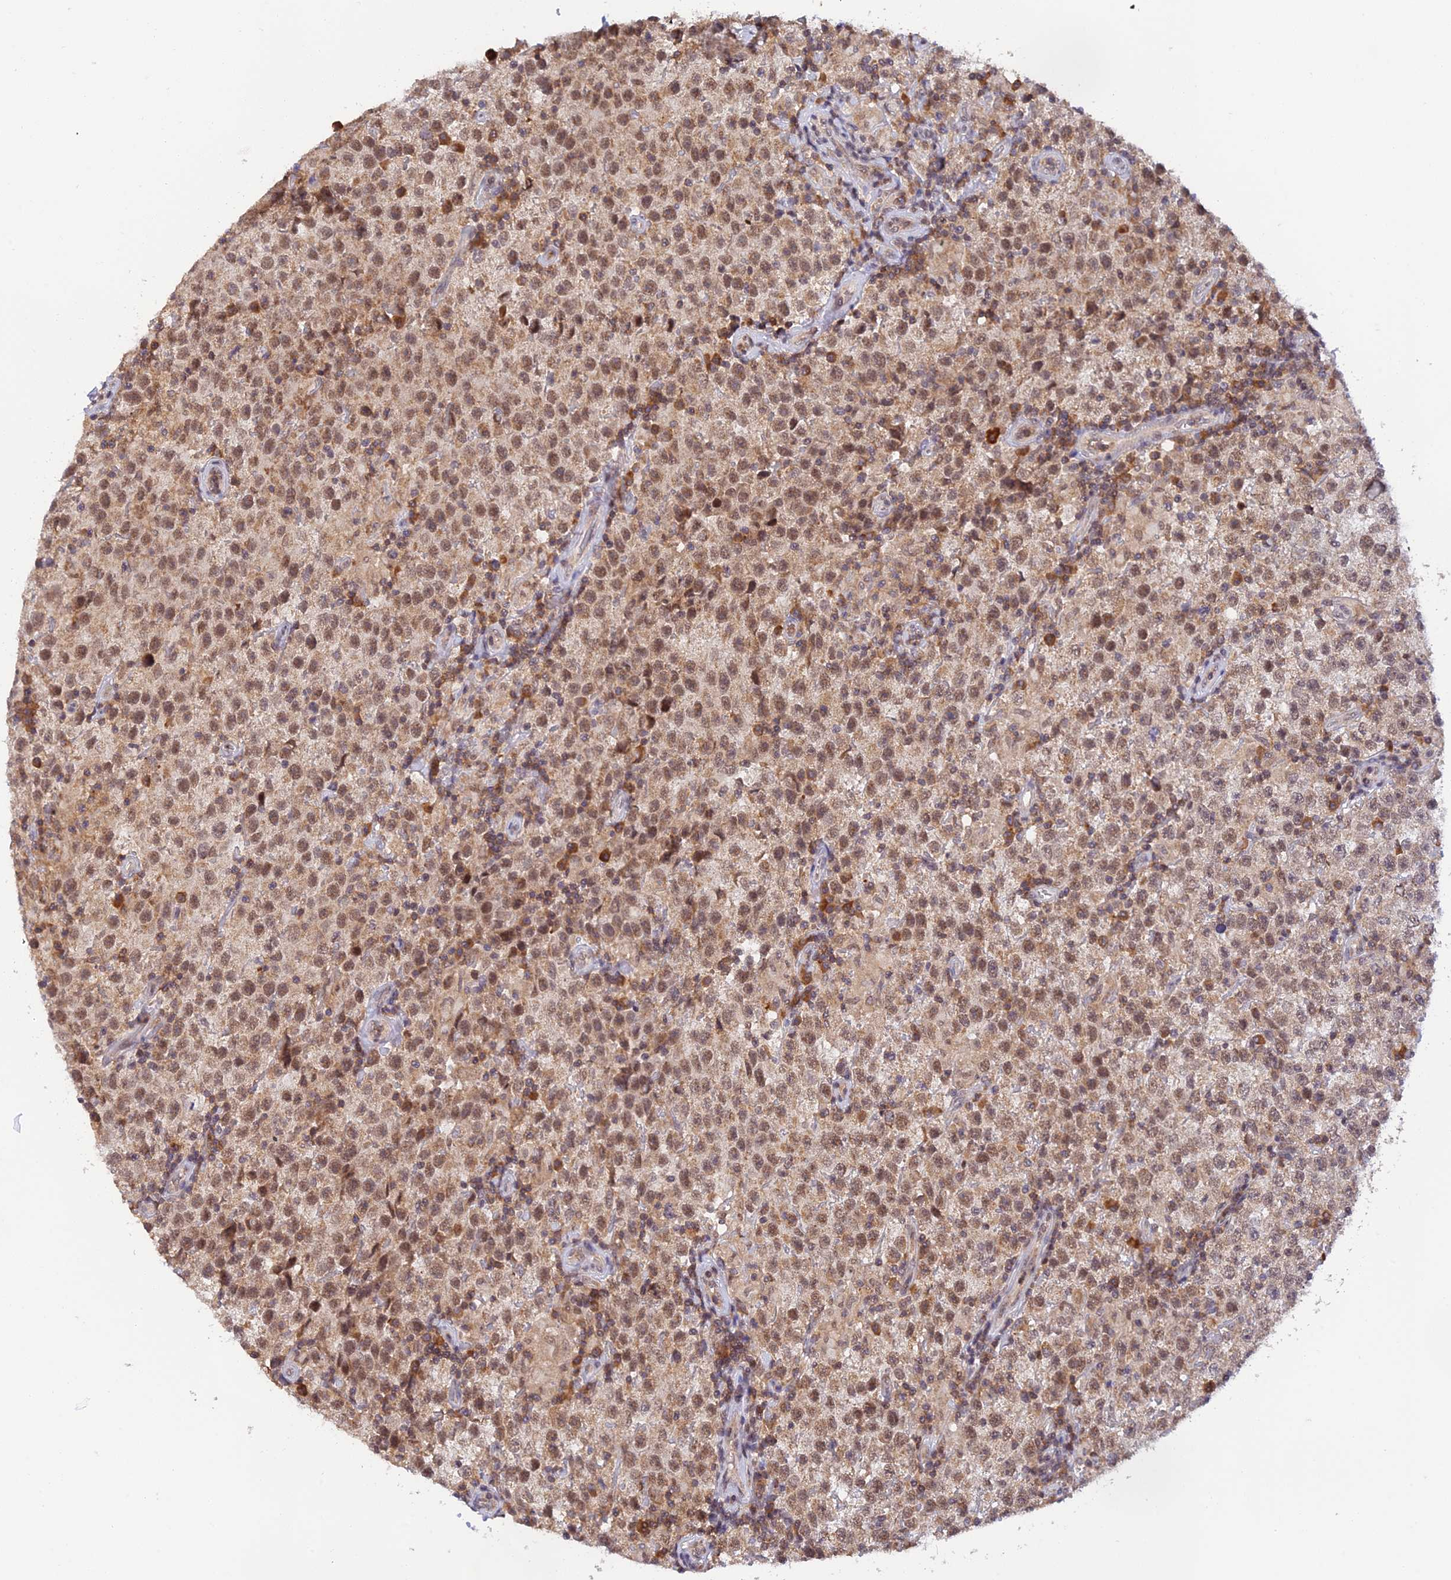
{"staining": {"intensity": "moderate", "quantity": ">75%", "location": "nuclear"}, "tissue": "testis cancer", "cell_type": "Tumor cells", "image_type": "cancer", "snomed": [{"axis": "morphology", "description": "Seminoma, NOS"}, {"axis": "morphology", "description": "Carcinoma, Embryonal, NOS"}, {"axis": "topography", "description": "Testis"}], "caption": "Protein expression analysis of testis cancer exhibits moderate nuclear expression in approximately >75% of tumor cells.", "gene": "PEX16", "patient": {"sex": "male", "age": 41}}